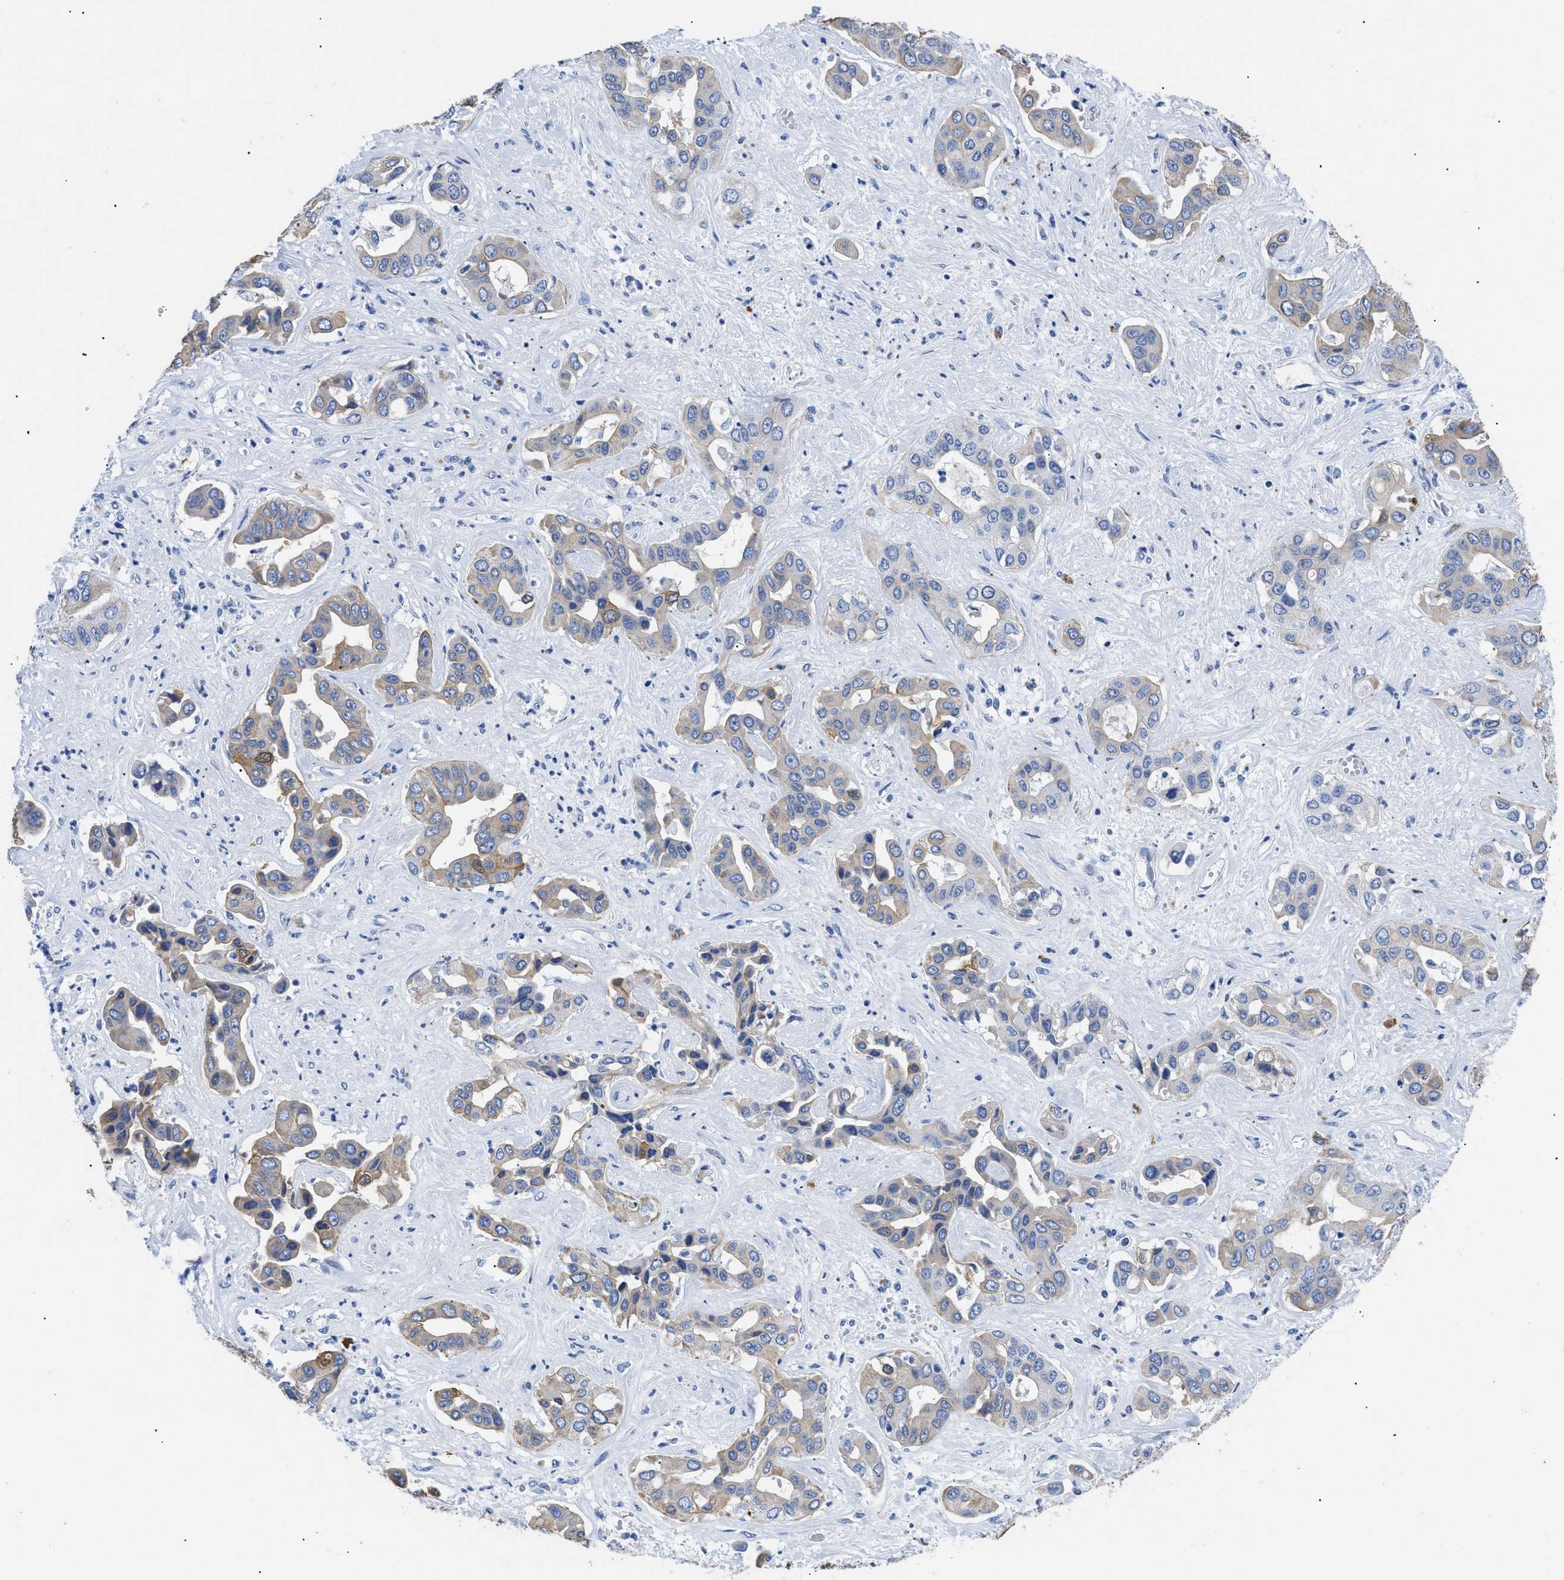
{"staining": {"intensity": "weak", "quantity": ">75%", "location": "cytoplasmic/membranous"}, "tissue": "liver cancer", "cell_type": "Tumor cells", "image_type": "cancer", "snomed": [{"axis": "morphology", "description": "Cholangiocarcinoma"}, {"axis": "topography", "description": "Liver"}], "caption": "Immunohistochemistry (IHC) of liver cancer displays low levels of weak cytoplasmic/membranous expression in approximately >75% of tumor cells.", "gene": "TMEM68", "patient": {"sex": "female", "age": 52}}